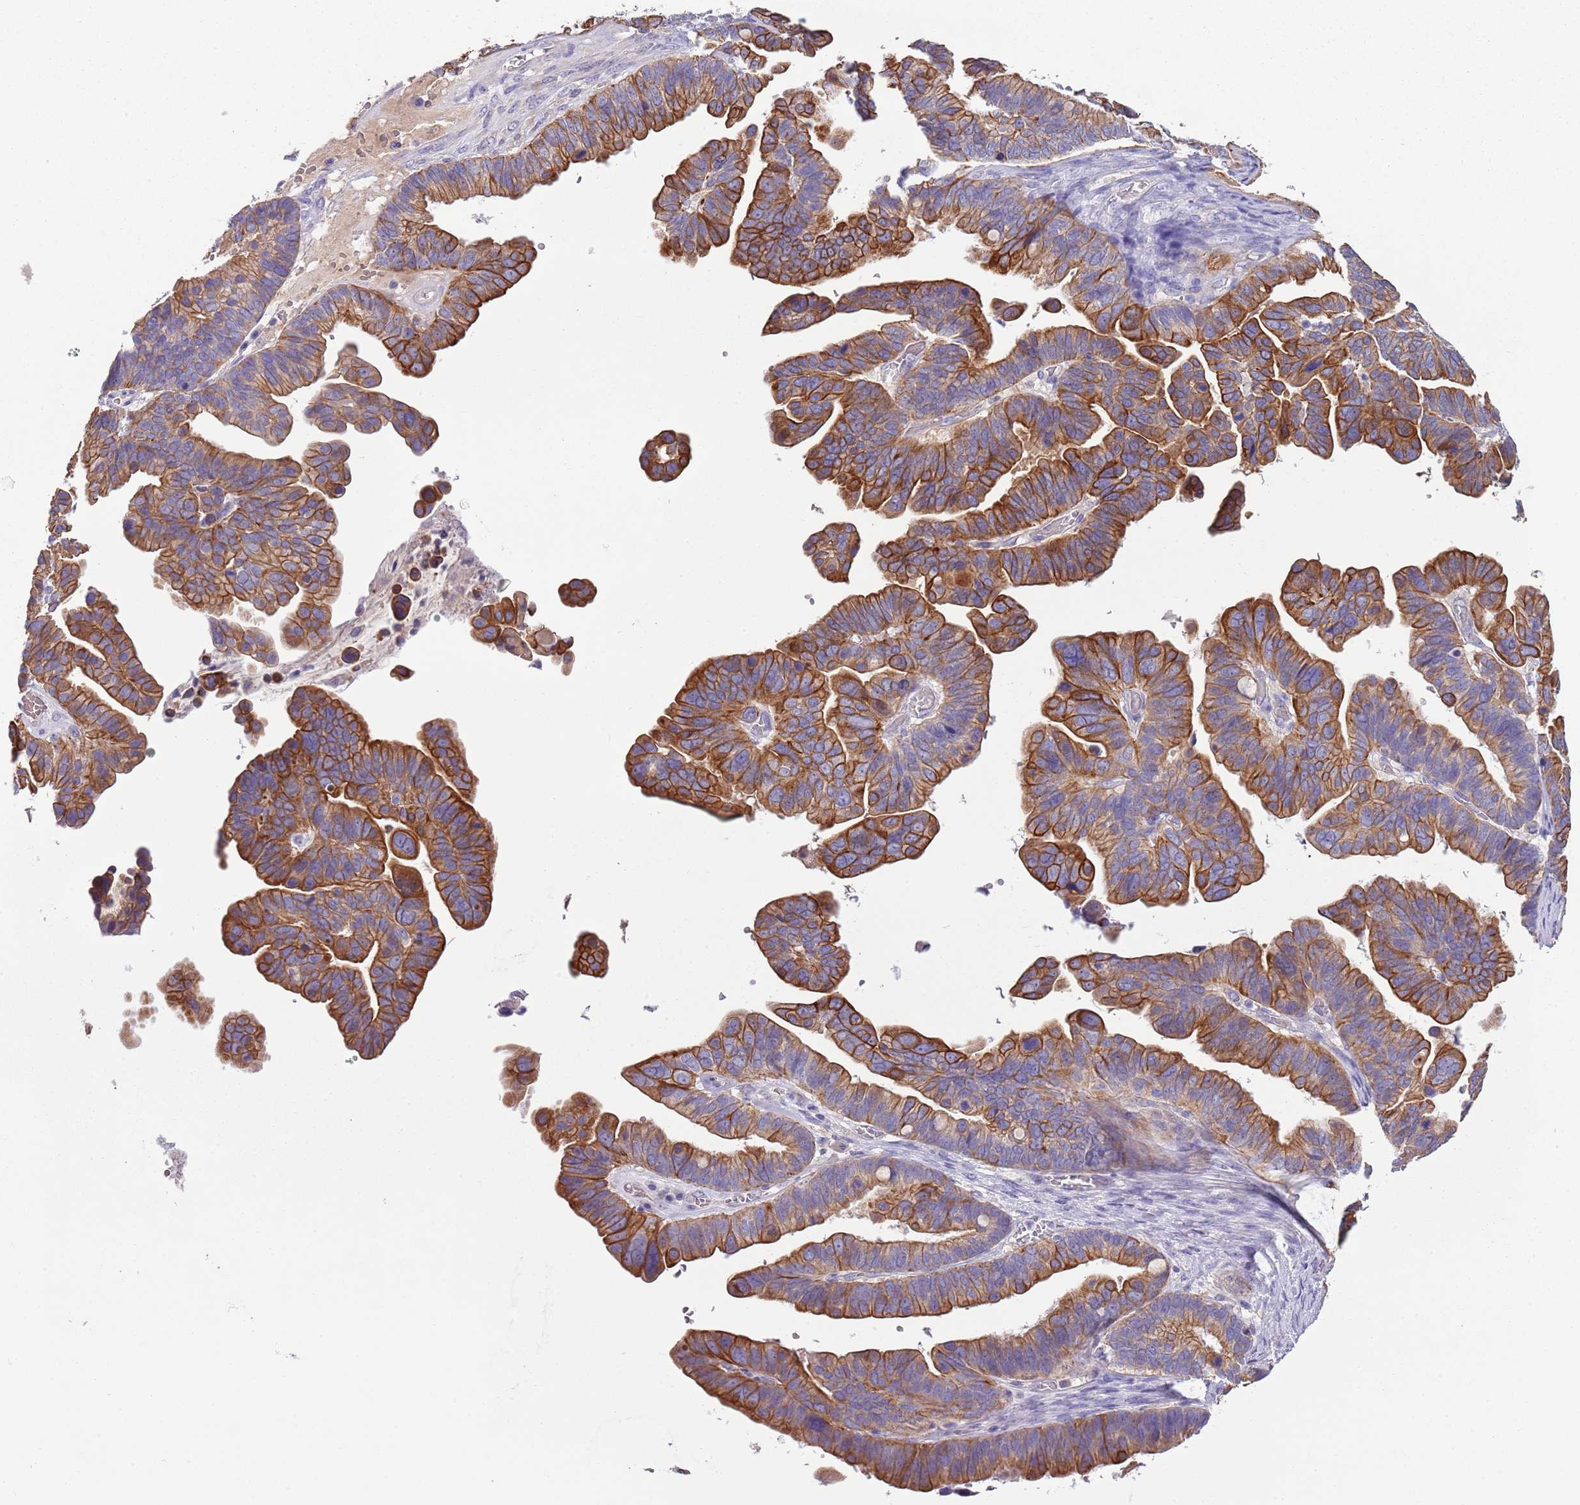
{"staining": {"intensity": "strong", "quantity": ">75%", "location": "cytoplasmic/membranous"}, "tissue": "ovarian cancer", "cell_type": "Tumor cells", "image_type": "cancer", "snomed": [{"axis": "morphology", "description": "Cystadenocarcinoma, serous, NOS"}, {"axis": "topography", "description": "Ovary"}], "caption": "Human serous cystadenocarcinoma (ovarian) stained with a protein marker demonstrates strong staining in tumor cells.", "gene": "HES3", "patient": {"sex": "female", "age": 56}}